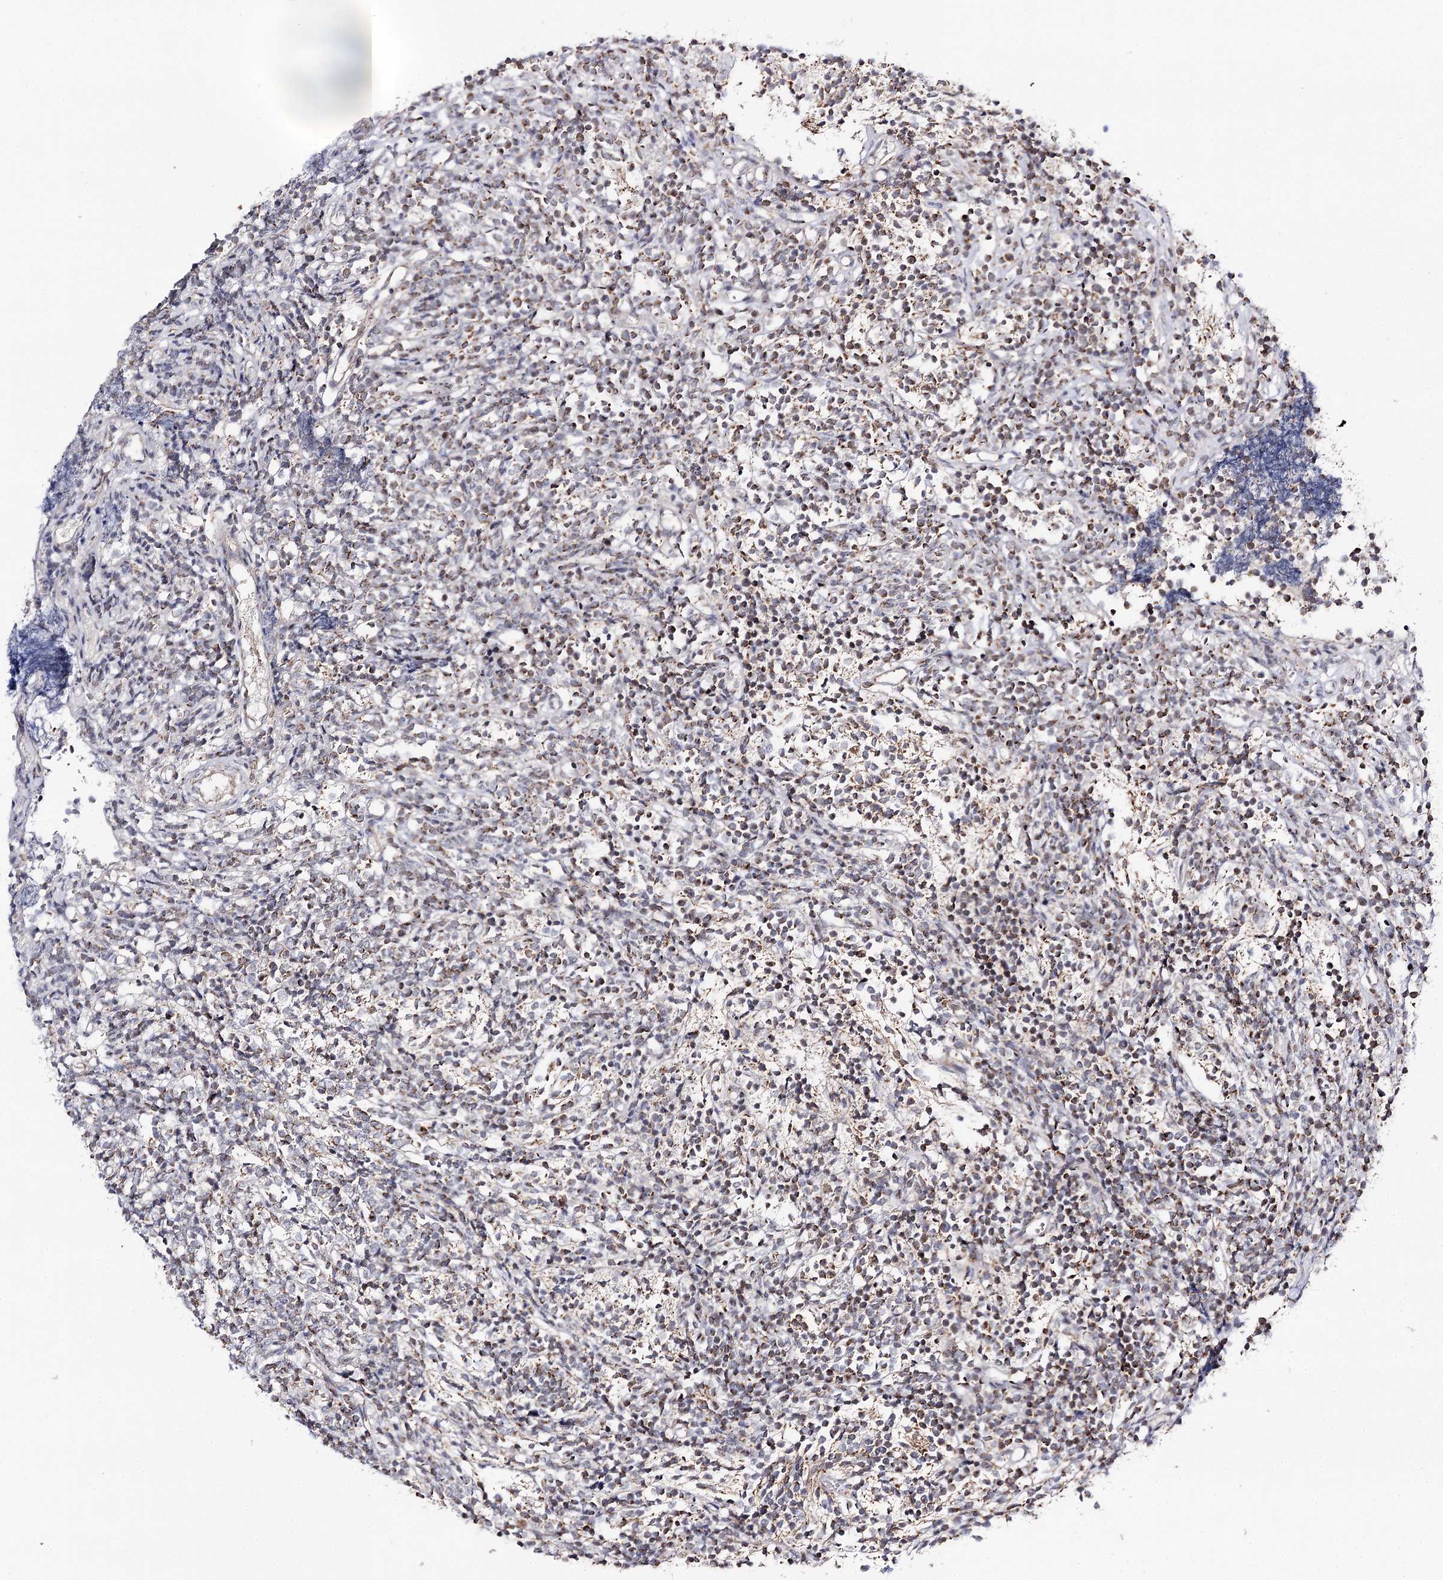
{"staining": {"intensity": "weak", "quantity": "25%-75%", "location": "cytoplasmic/membranous"}, "tissue": "glioma", "cell_type": "Tumor cells", "image_type": "cancer", "snomed": [{"axis": "morphology", "description": "Glioma, malignant, Low grade"}, {"axis": "topography", "description": "Brain"}], "caption": "Immunohistochemistry (IHC) image of human glioma stained for a protein (brown), which shows low levels of weak cytoplasmic/membranous staining in about 25%-75% of tumor cells.", "gene": "CBR4", "patient": {"sex": "female", "age": 1}}